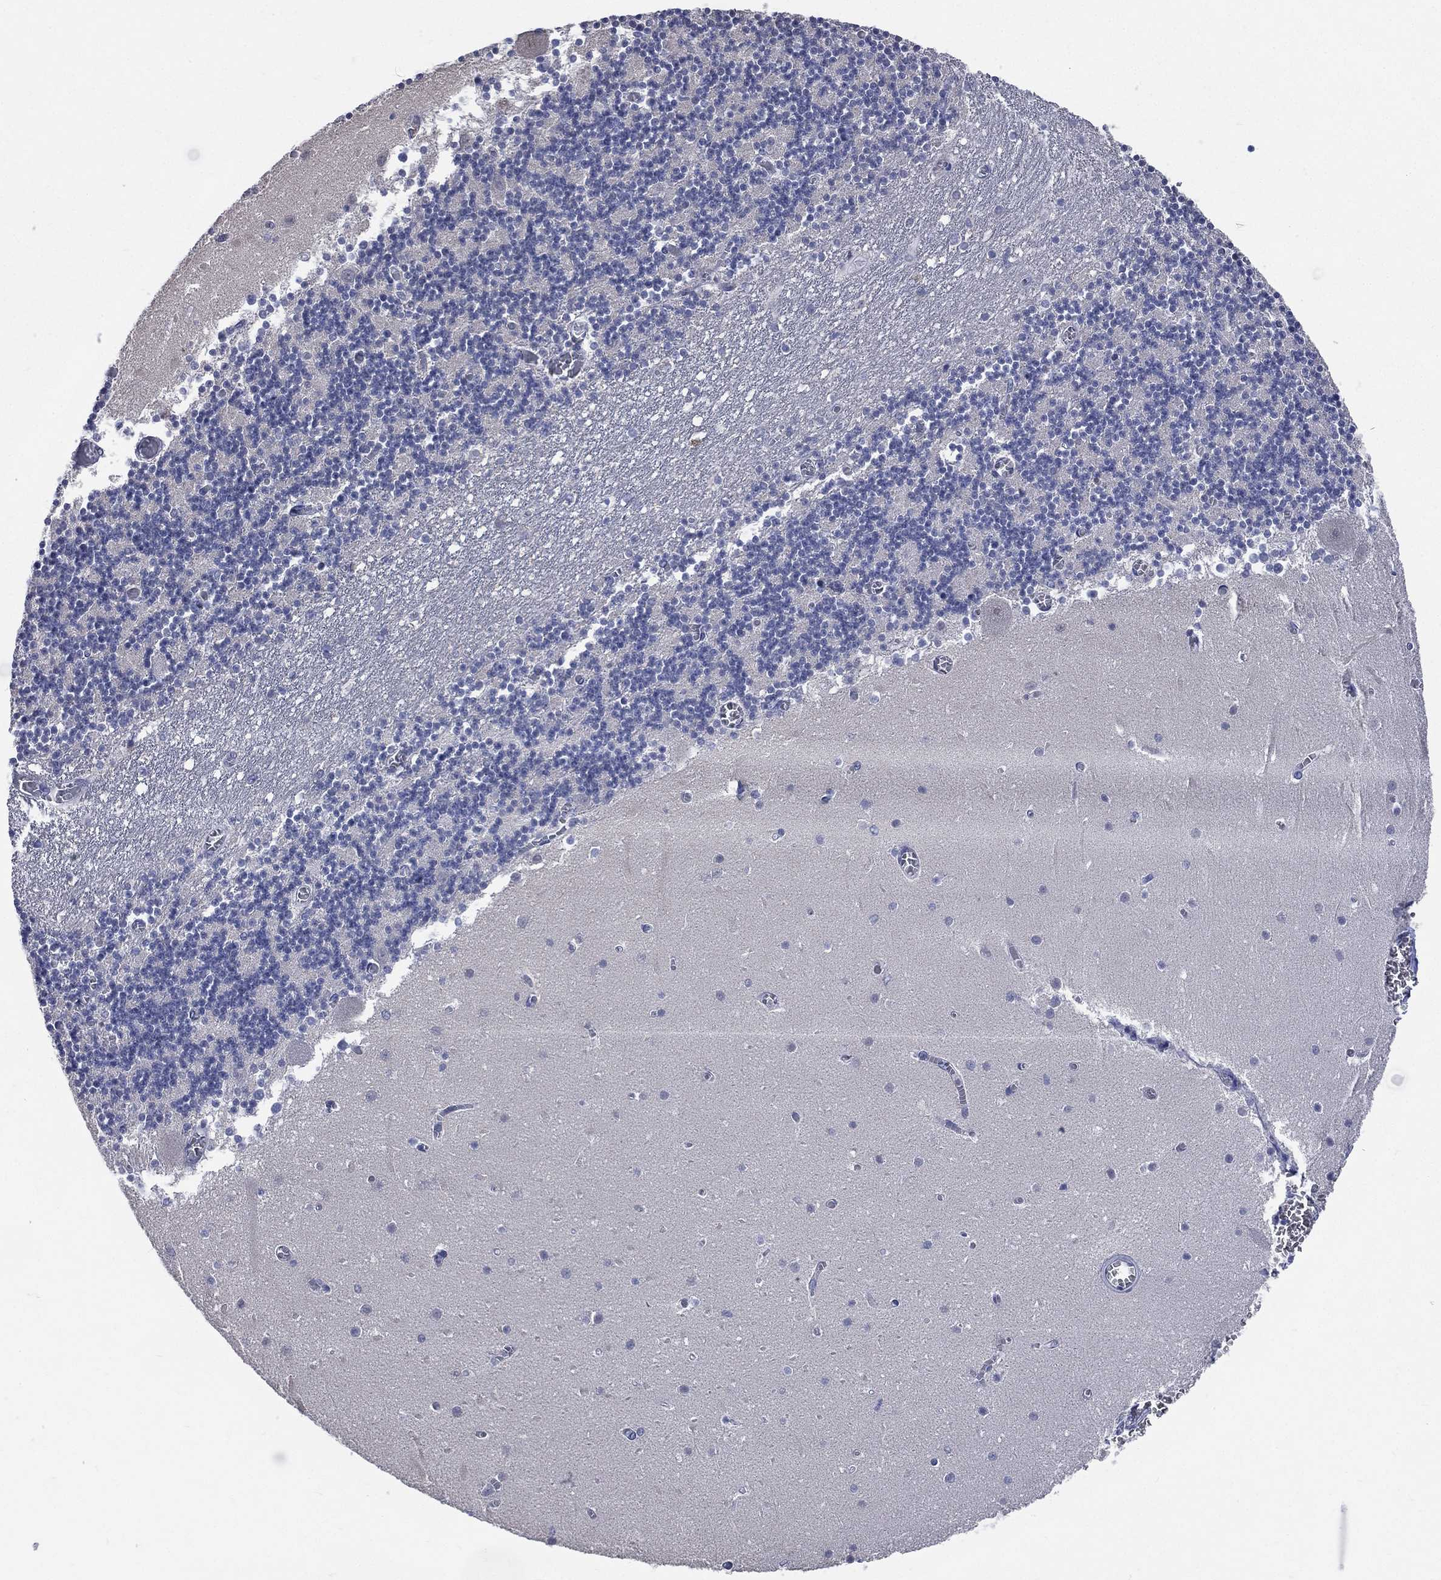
{"staining": {"intensity": "negative", "quantity": "none", "location": "none"}, "tissue": "cerebellum", "cell_type": "Cells in granular layer", "image_type": "normal", "snomed": [{"axis": "morphology", "description": "Normal tissue, NOS"}, {"axis": "topography", "description": "Cerebellum"}], "caption": "Protein analysis of normal cerebellum demonstrates no significant staining in cells in granular layer.", "gene": "AKAP3", "patient": {"sex": "female", "age": 28}}